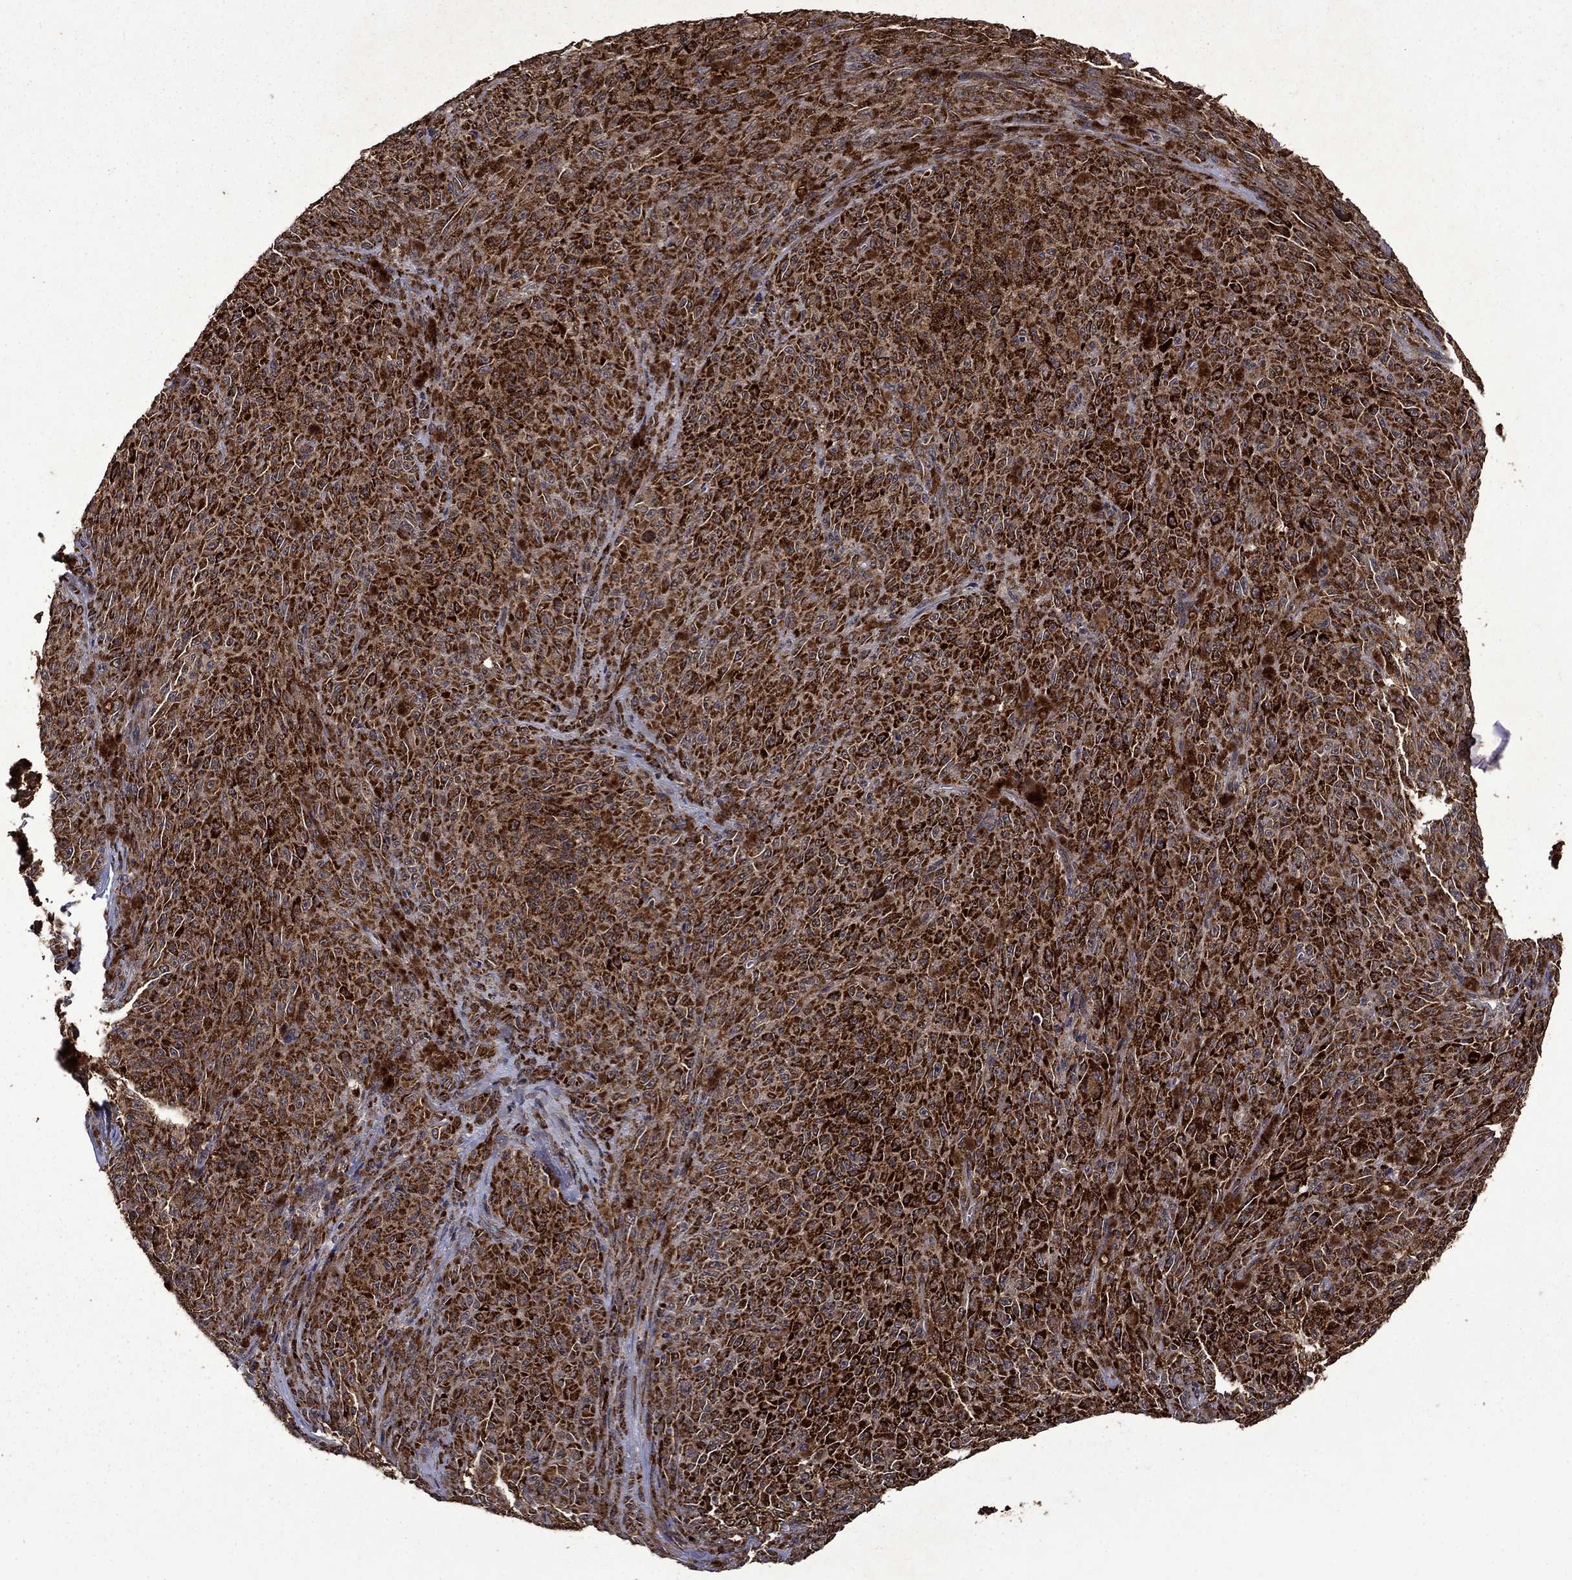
{"staining": {"intensity": "strong", "quantity": ">75%", "location": "cytoplasmic/membranous"}, "tissue": "melanoma", "cell_type": "Tumor cells", "image_type": "cancer", "snomed": [{"axis": "morphology", "description": "Malignant melanoma, NOS"}, {"axis": "topography", "description": "Skin"}], "caption": "IHC image of melanoma stained for a protein (brown), which exhibits high levels of strong cytoplasmic/membranous positivity in approximately >75% of tumor cells.", "gene": "ITM2B", "patient": {"sex": "female", "age": 82}}